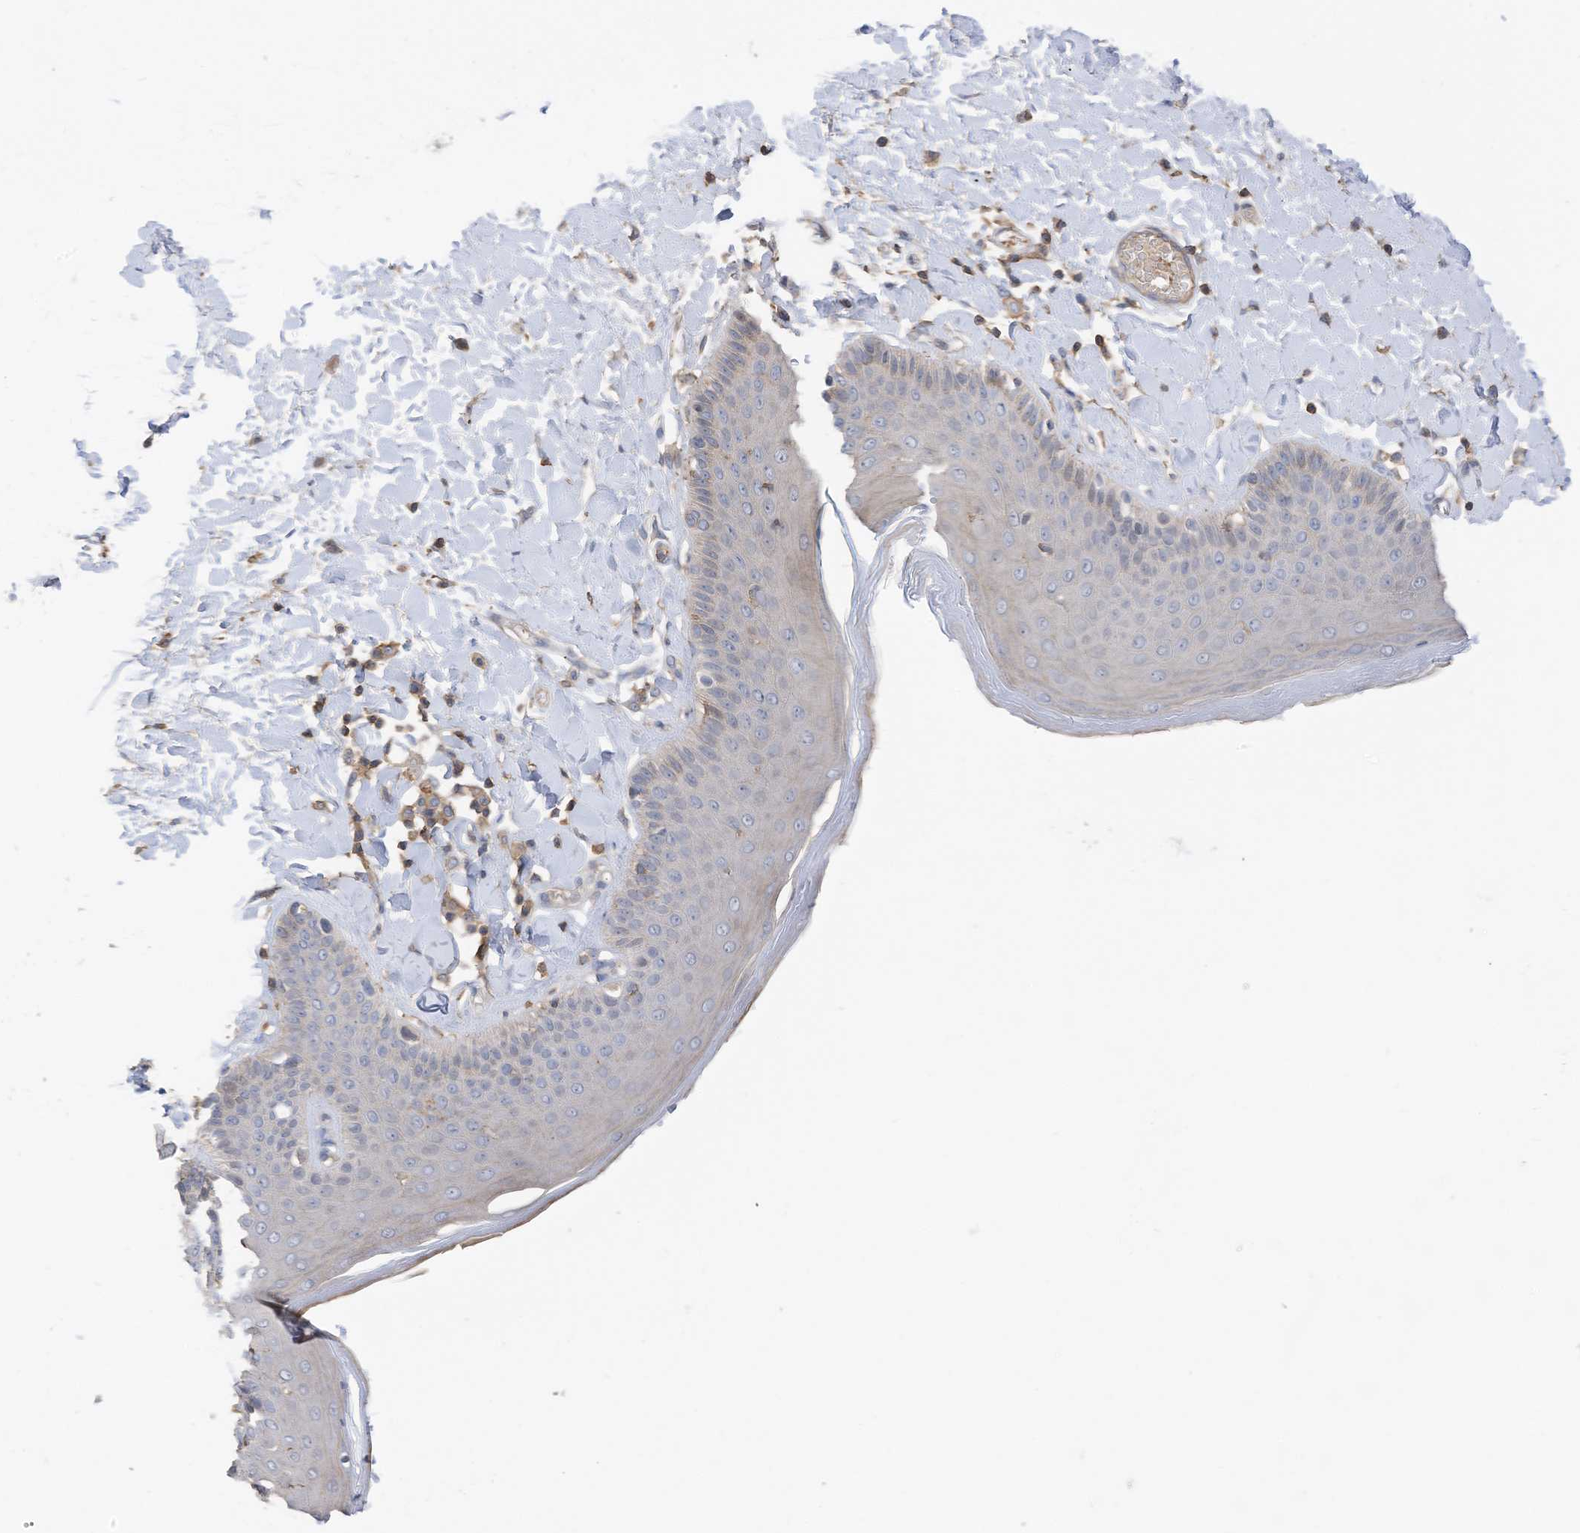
{"staining": {"intensity": "negative", "quantity": "none", "location": "none"}, "tissue": "skin", "cell_type": "Epidermal cells", "image_type": "normal", "snomed": [{"axis": "morphology", "description": "Normal tissue, NOS"}, {"axis": "topography", "description": "Anal"}], "caption": "DAB immunohistochemical staining of unremarkable human skin displays no significant staining in epidermal cells. The staining was performed using DAB to visualize the protein expression in brown, while the nuclei were stained in blue with hematoxylin (Magnification: 20x).", "gene": "SLFN14", "patient": {"sex": "male", "age": 69}}